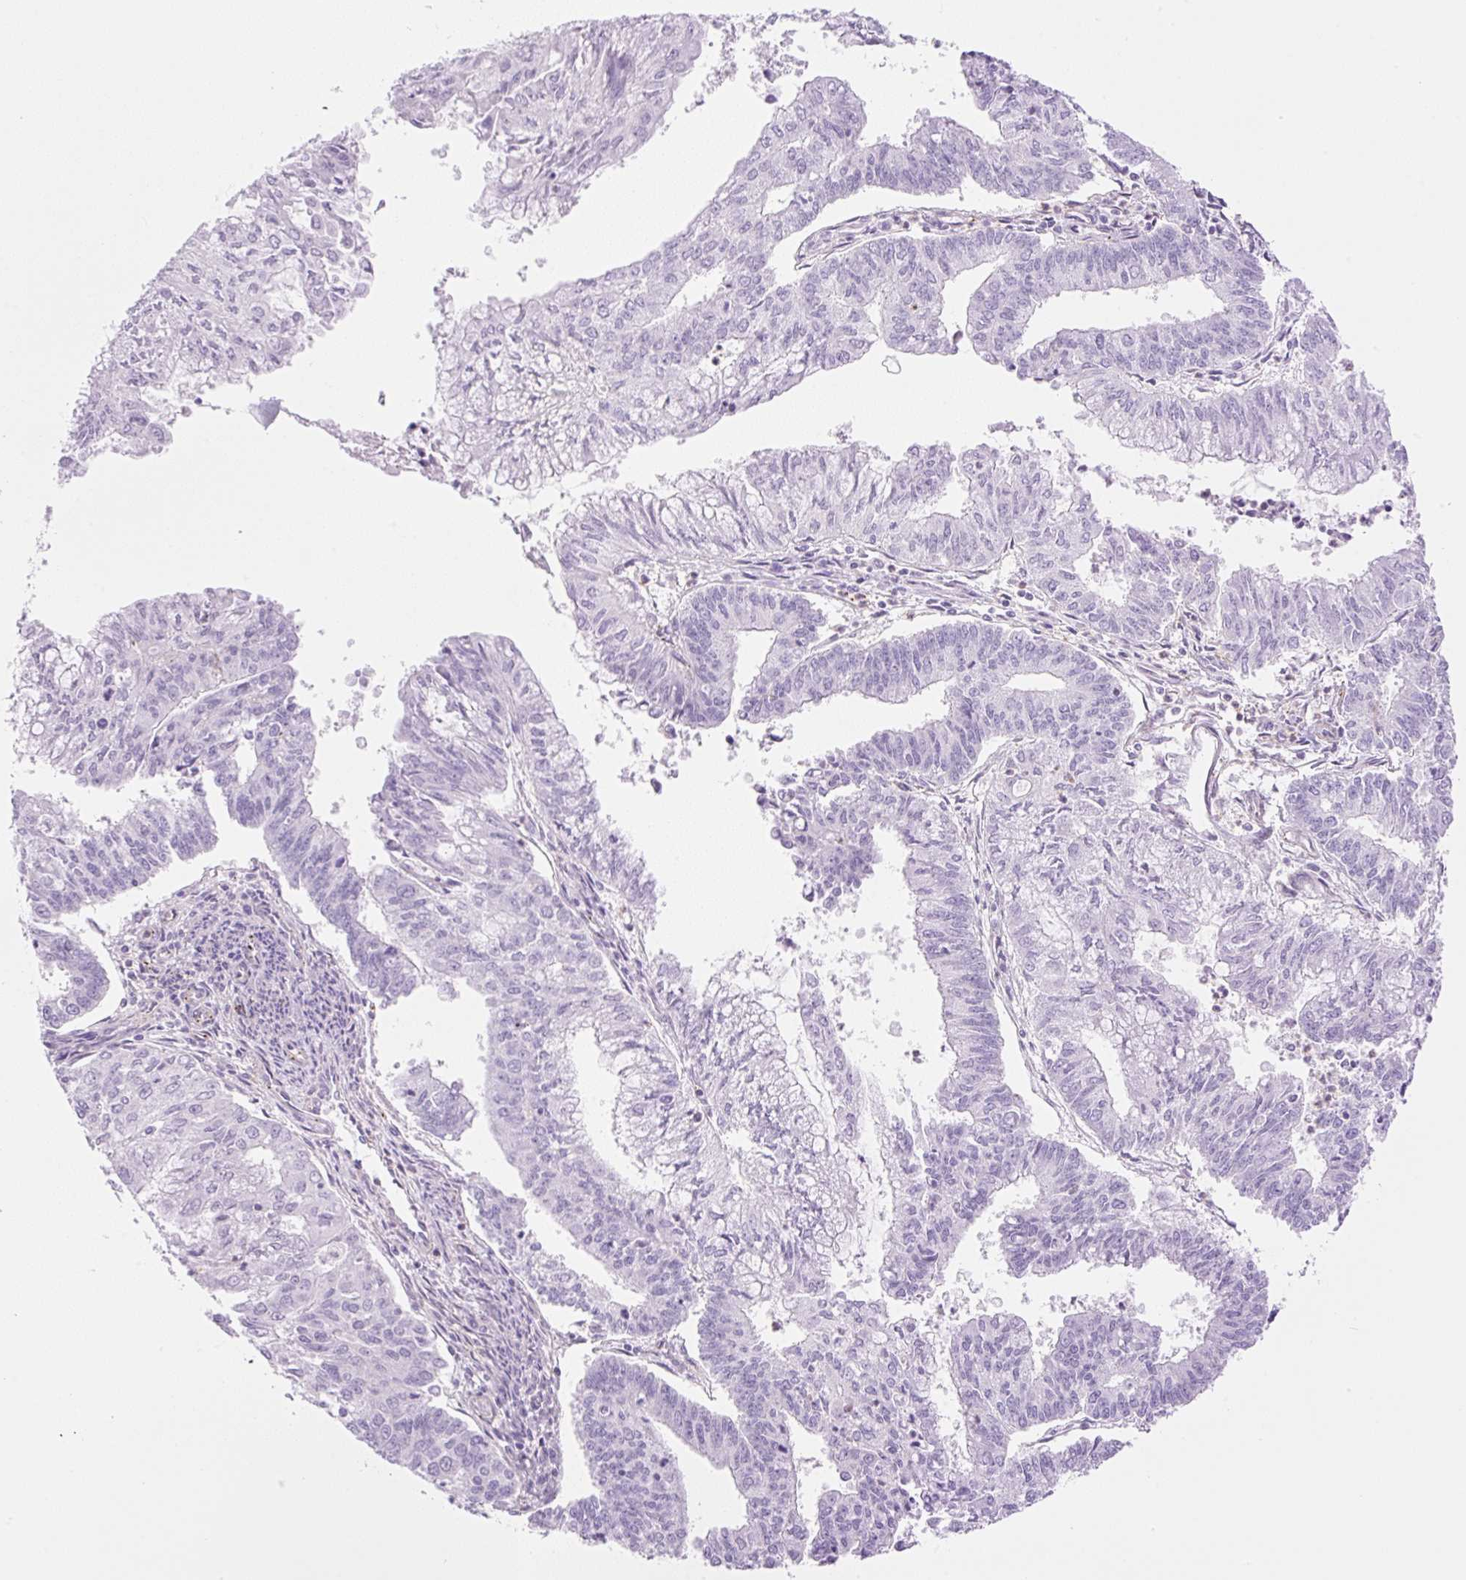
{"staining": {"intensity": "negative", "quantity": "none", "location": "none"}, "tissue": "endometrial cancer", "cell_type": "Tumor cells", "image_type": "cancer", "snomed": [{"axis": "morphology", "description": "Adenocarcinoma, NOS"}, {"axis": "topography", "description": "Endometrium"}], "caption": "The histopathology image demonstrates no staining of tumor cells in endometrial adenocarcinoma. The staining is performed using DAB brown chromogen with nuclei counter-stained in using hematoxylin.", "gene": "EHD3", "patient": {"sex": "female", "age": 61}}